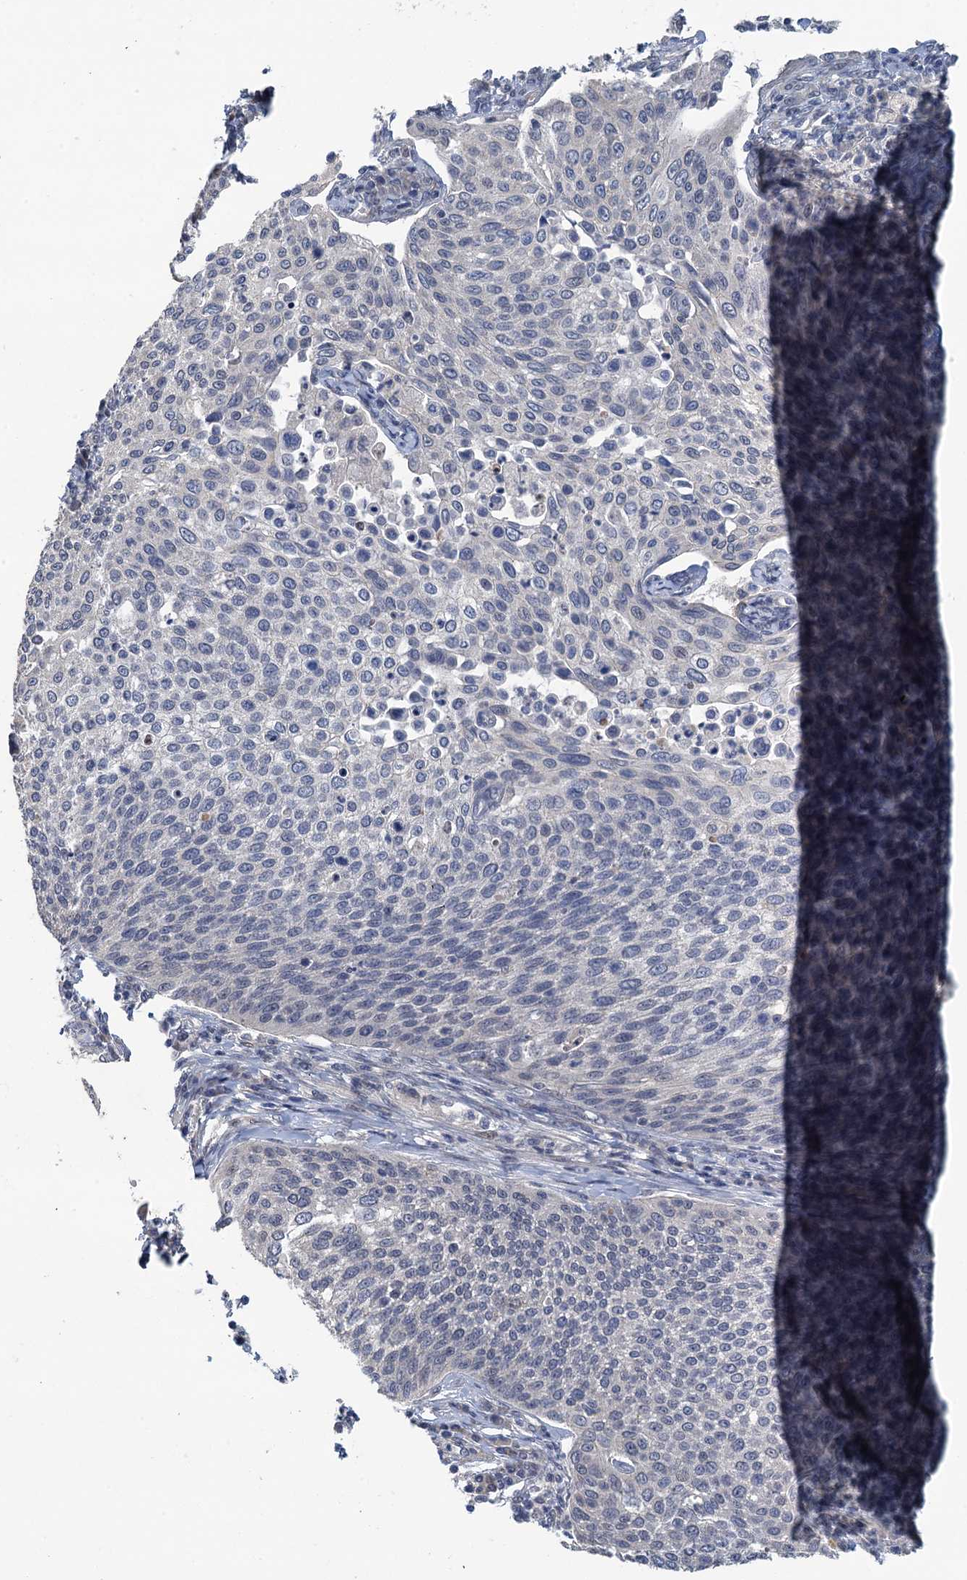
{"staining": {"intensity": "negative", "quantity": "none", "location": "none"}, "tissue": "cervical cancer", "cell_type": "Tumor cells", "image_type": "cancer", "snomed": [{"axis": "morphology", "description": "Squamous cell carcinoma, NOS"}, {"axis": "topography", "description": "Cervix"}], "caption": "Photomicrograph shows no protein expression in tumor cells of cervical cancer tissue. (DAB immunohistochemistry (IHC) with hematoxylin counter stain).", "gene": "MRFAP1", "patient": {"sex": "female", "age": 34}}